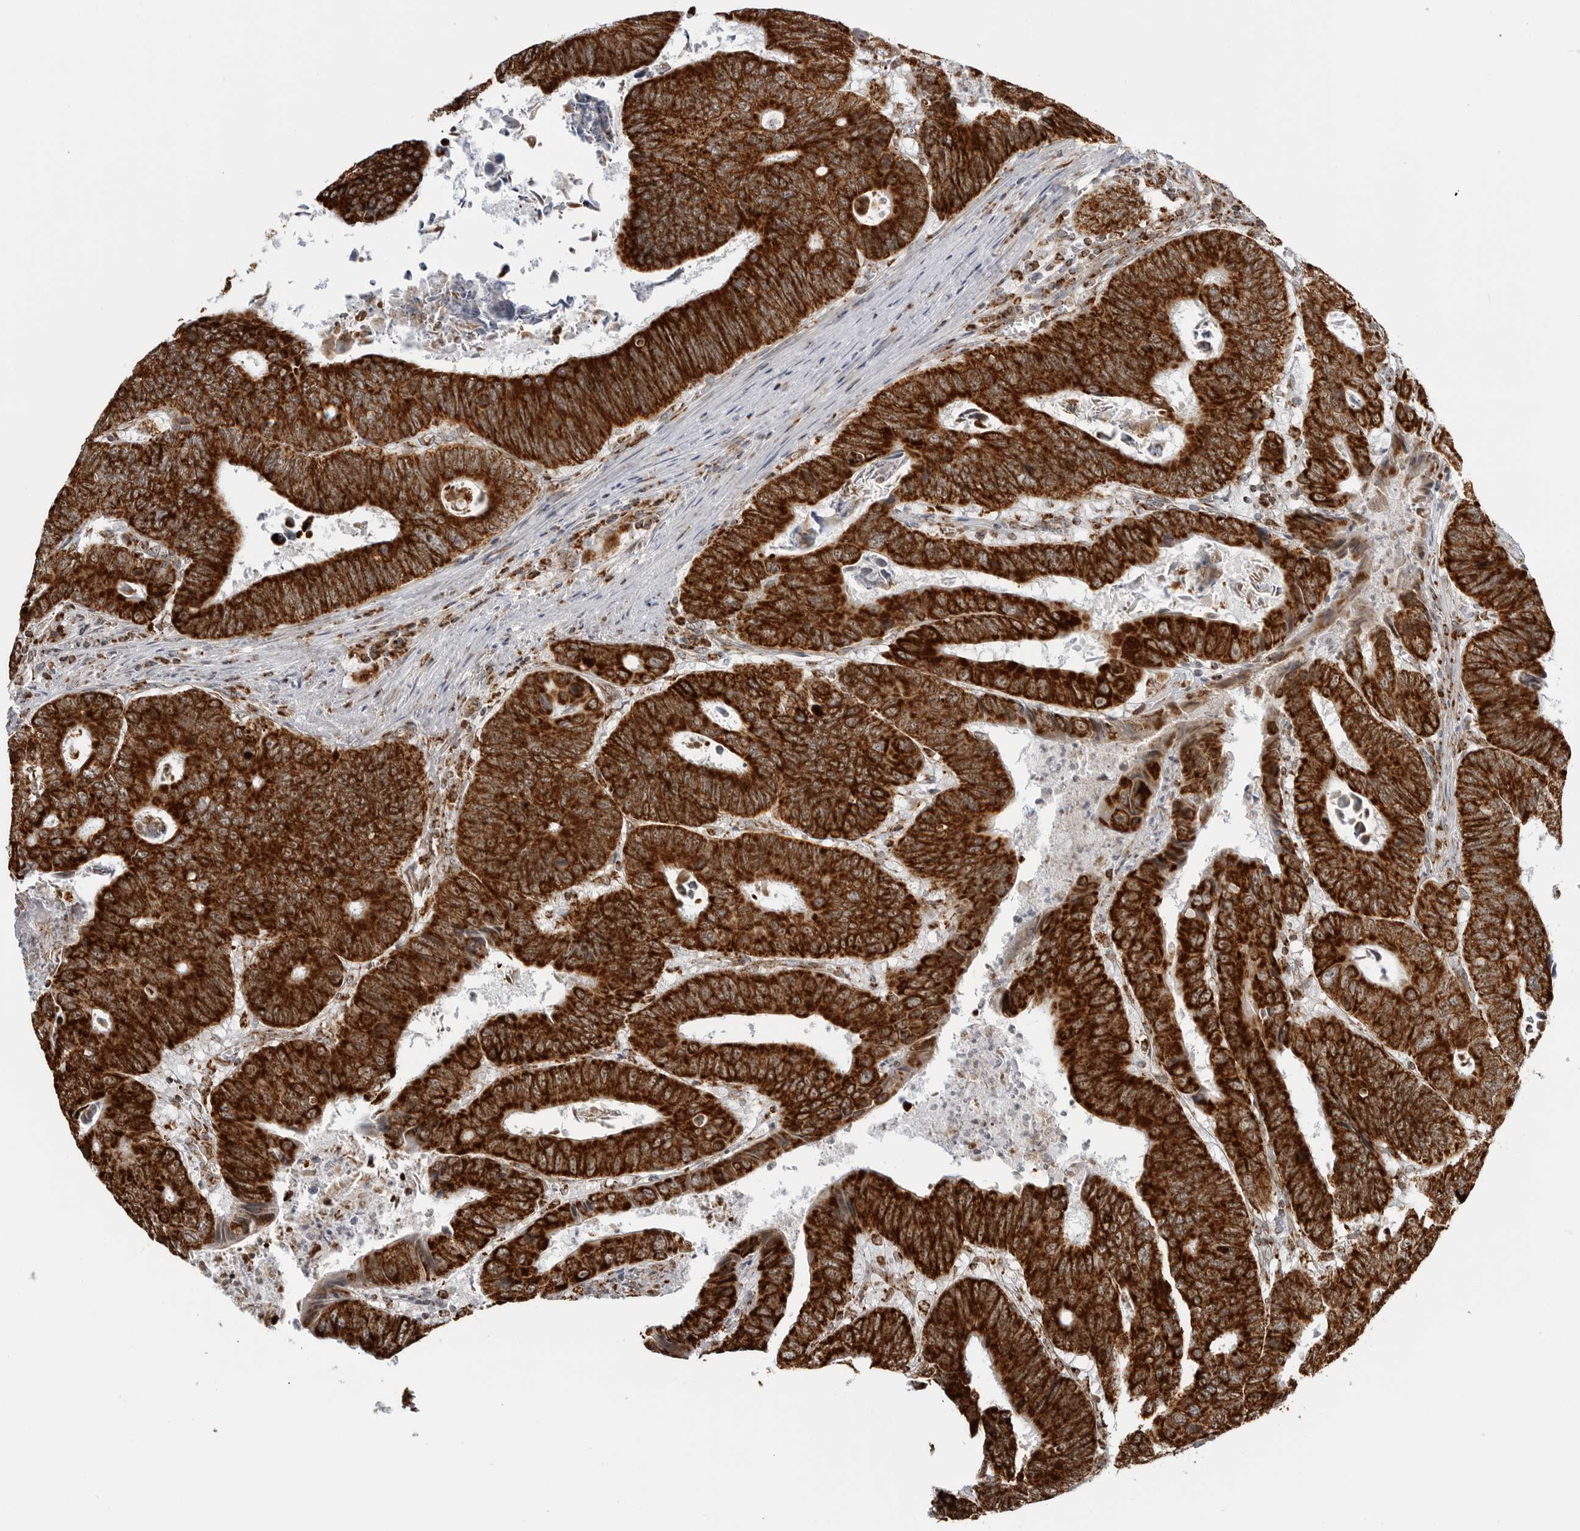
{"staining": {"intensity": "strong", "quantity": ">75%", "location": "cytoplasmic/membranous"}, "tissue": "colorectal cancer", "cell_type": "Tumor cells", "image_type": "cancer", "snomed": [{"axis": "morphology", "description": "Adenocarcinoma, NOS"}, {"axis": "topography", "description": "Colon"}], "caption": "Immunohistochemistry (IHC) of human adenocarcinoma (colorectal) exhibits high levels of strong cytoplasmic/membranous positivity in about >75% of tumor cells. (Brightfield microscopy of DAB IHC at high magnification).", "gene": "COX5A", "patient": {"sex": "male", "age": 72}}